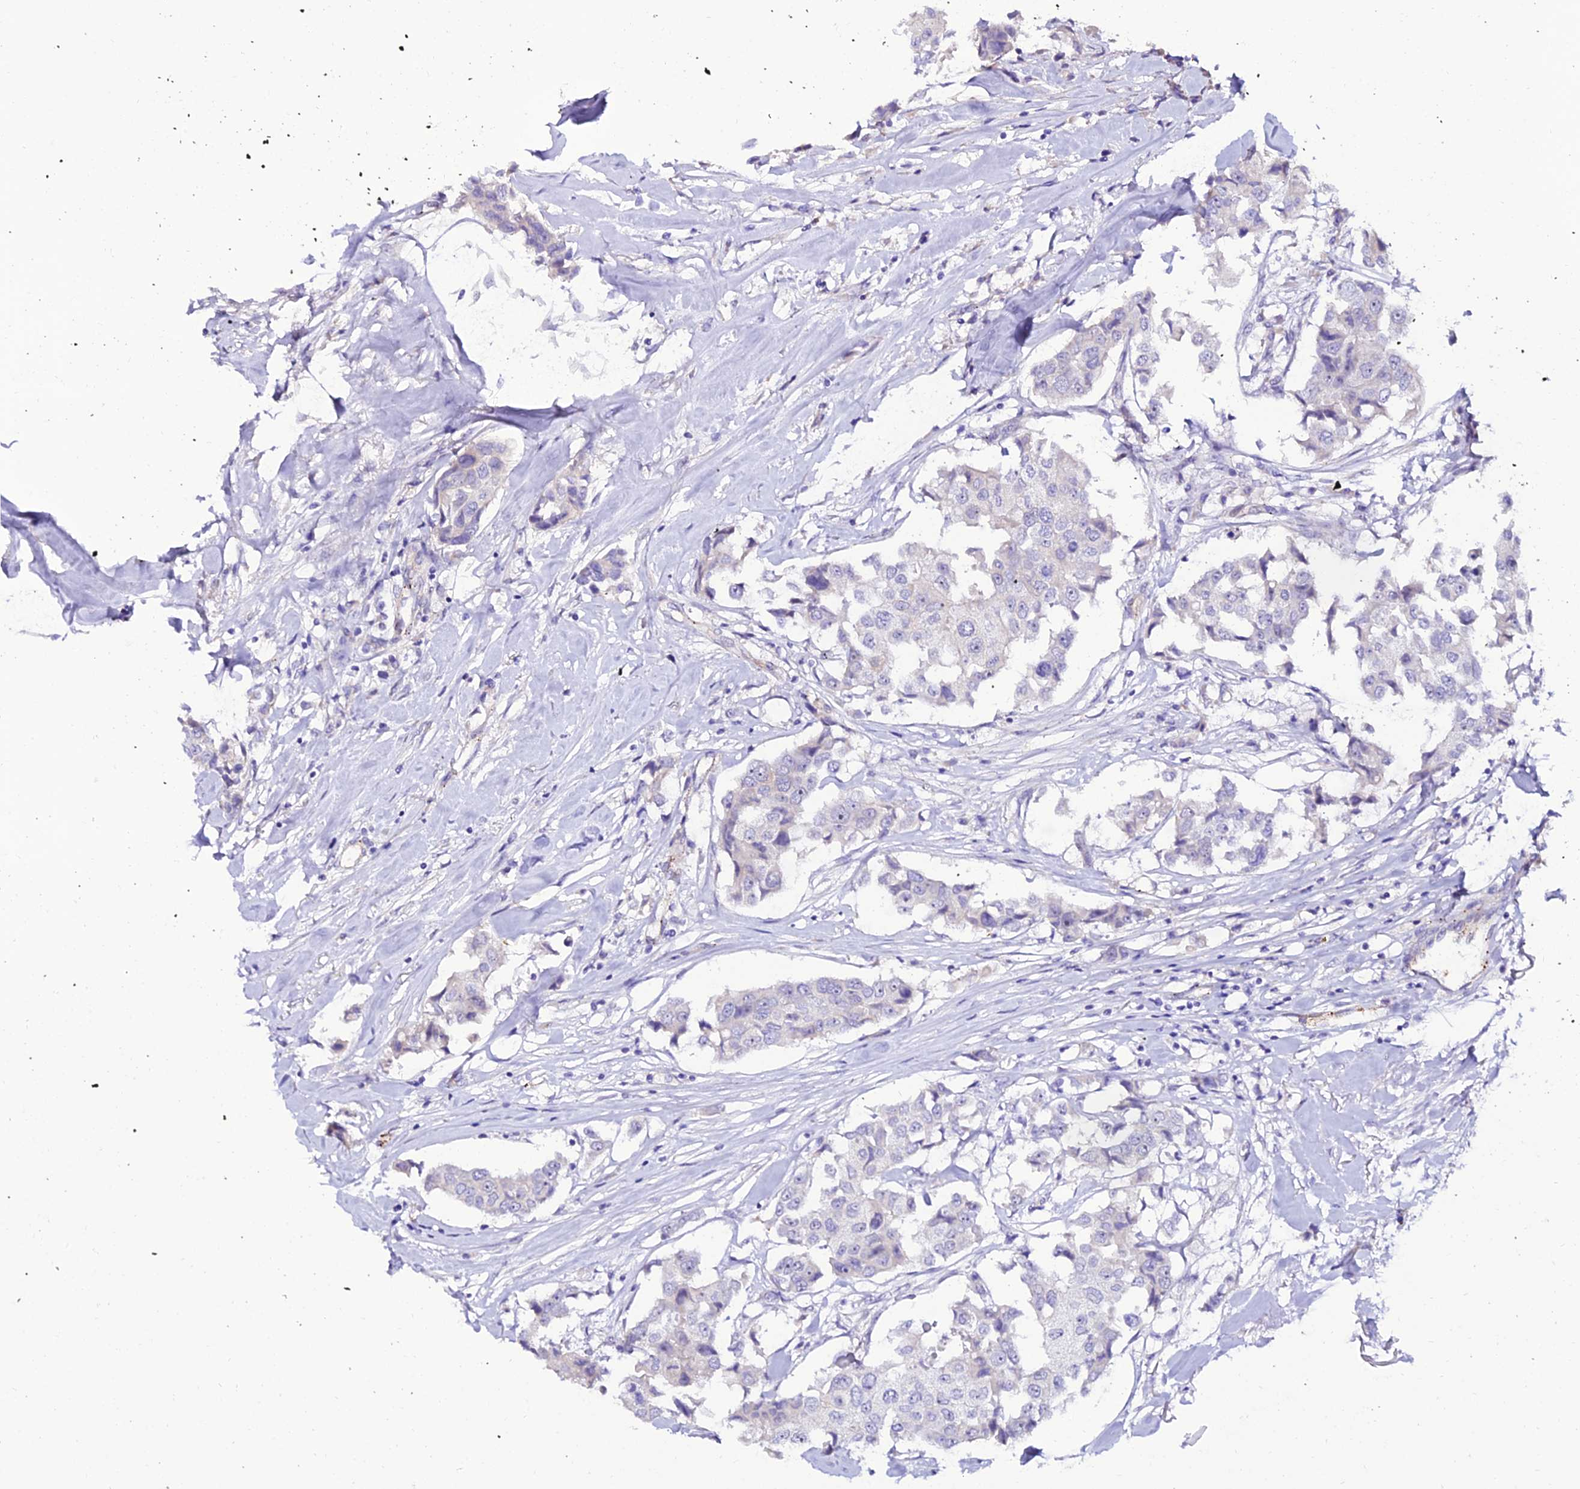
{"staining": {"intensity": "negative", "quantity": "none", "location": "none"}, "tissue": "breast cancer", "cell_type": "Tumor cells", "image_type": "cancer", "snomed": [{"axis": "morphology", "description": "Duct carcinoma"}, {"axis": "topography", "description": "Breast"}], "caption": "The photomicrograph demonstrates no staining of tumor cells in breast cancer. (DAB (3,3'-diaminobenzidine) IHC with hematoxylin counter stain).", "gene": "ALDH3B2", "patient": {"sex": "female", "age": 80}}